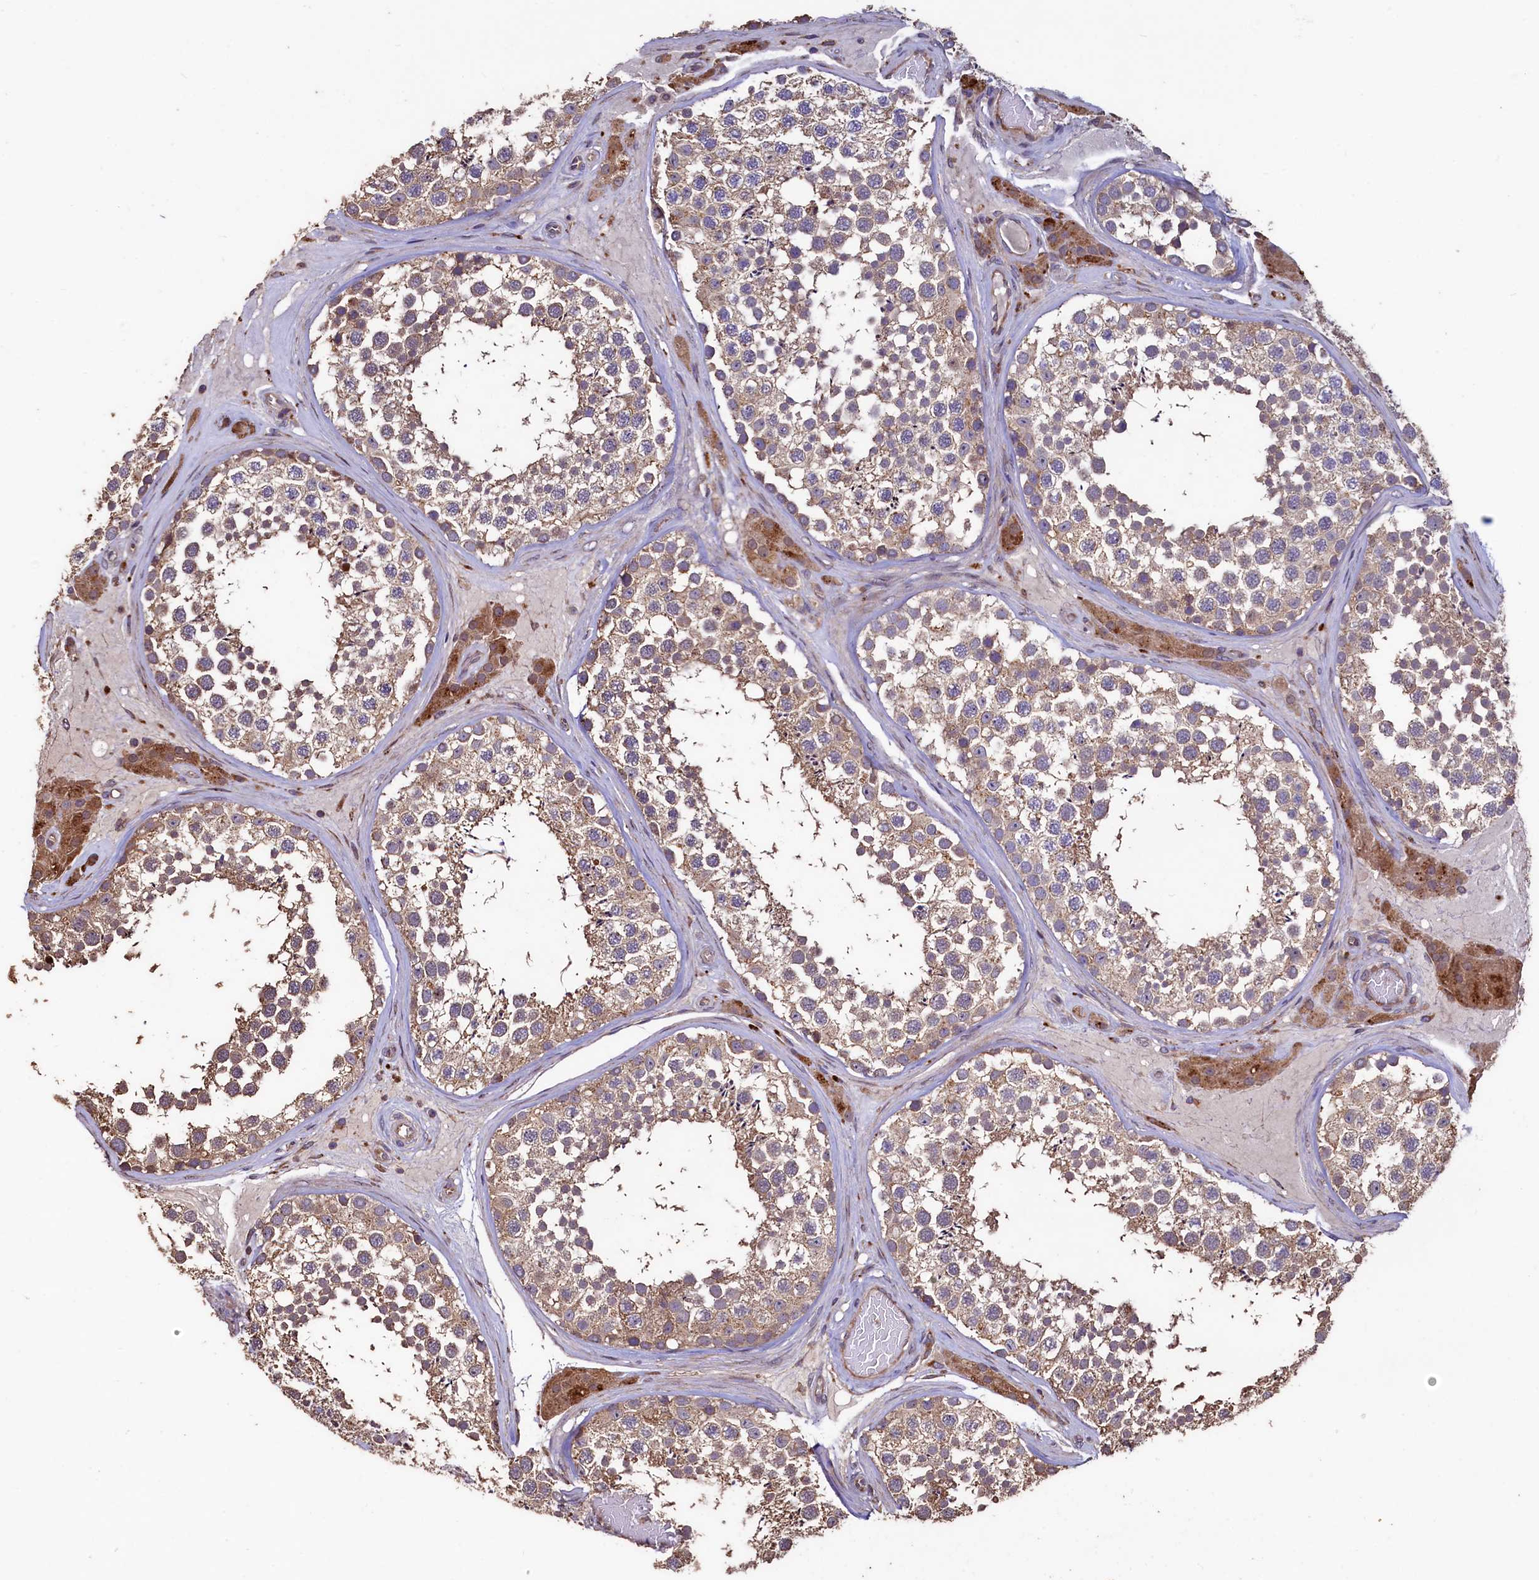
{"staining": {"intensity": "moderate", "quantity": ">75%", "location": "cytoplasmic/membranous"}, "tissue": "testis", "cell_type": "Cells in seminiferous ducts", "image_type": "normal", "snomed": [{"axis": "morphology", "description": "Normal tissue, NOS"}, {"axis": "topography", "description": "Testis"}], "caption": "The histopathology image exhibits immunohistochemical staining of unremarkable testis. There is moderate cytoplasmic/membranous expression is appreciated in approximately >75% of cells in seminiferous ducts.", "gene": "TMEM98", "patient": {"sex": "male", "age": 46}}